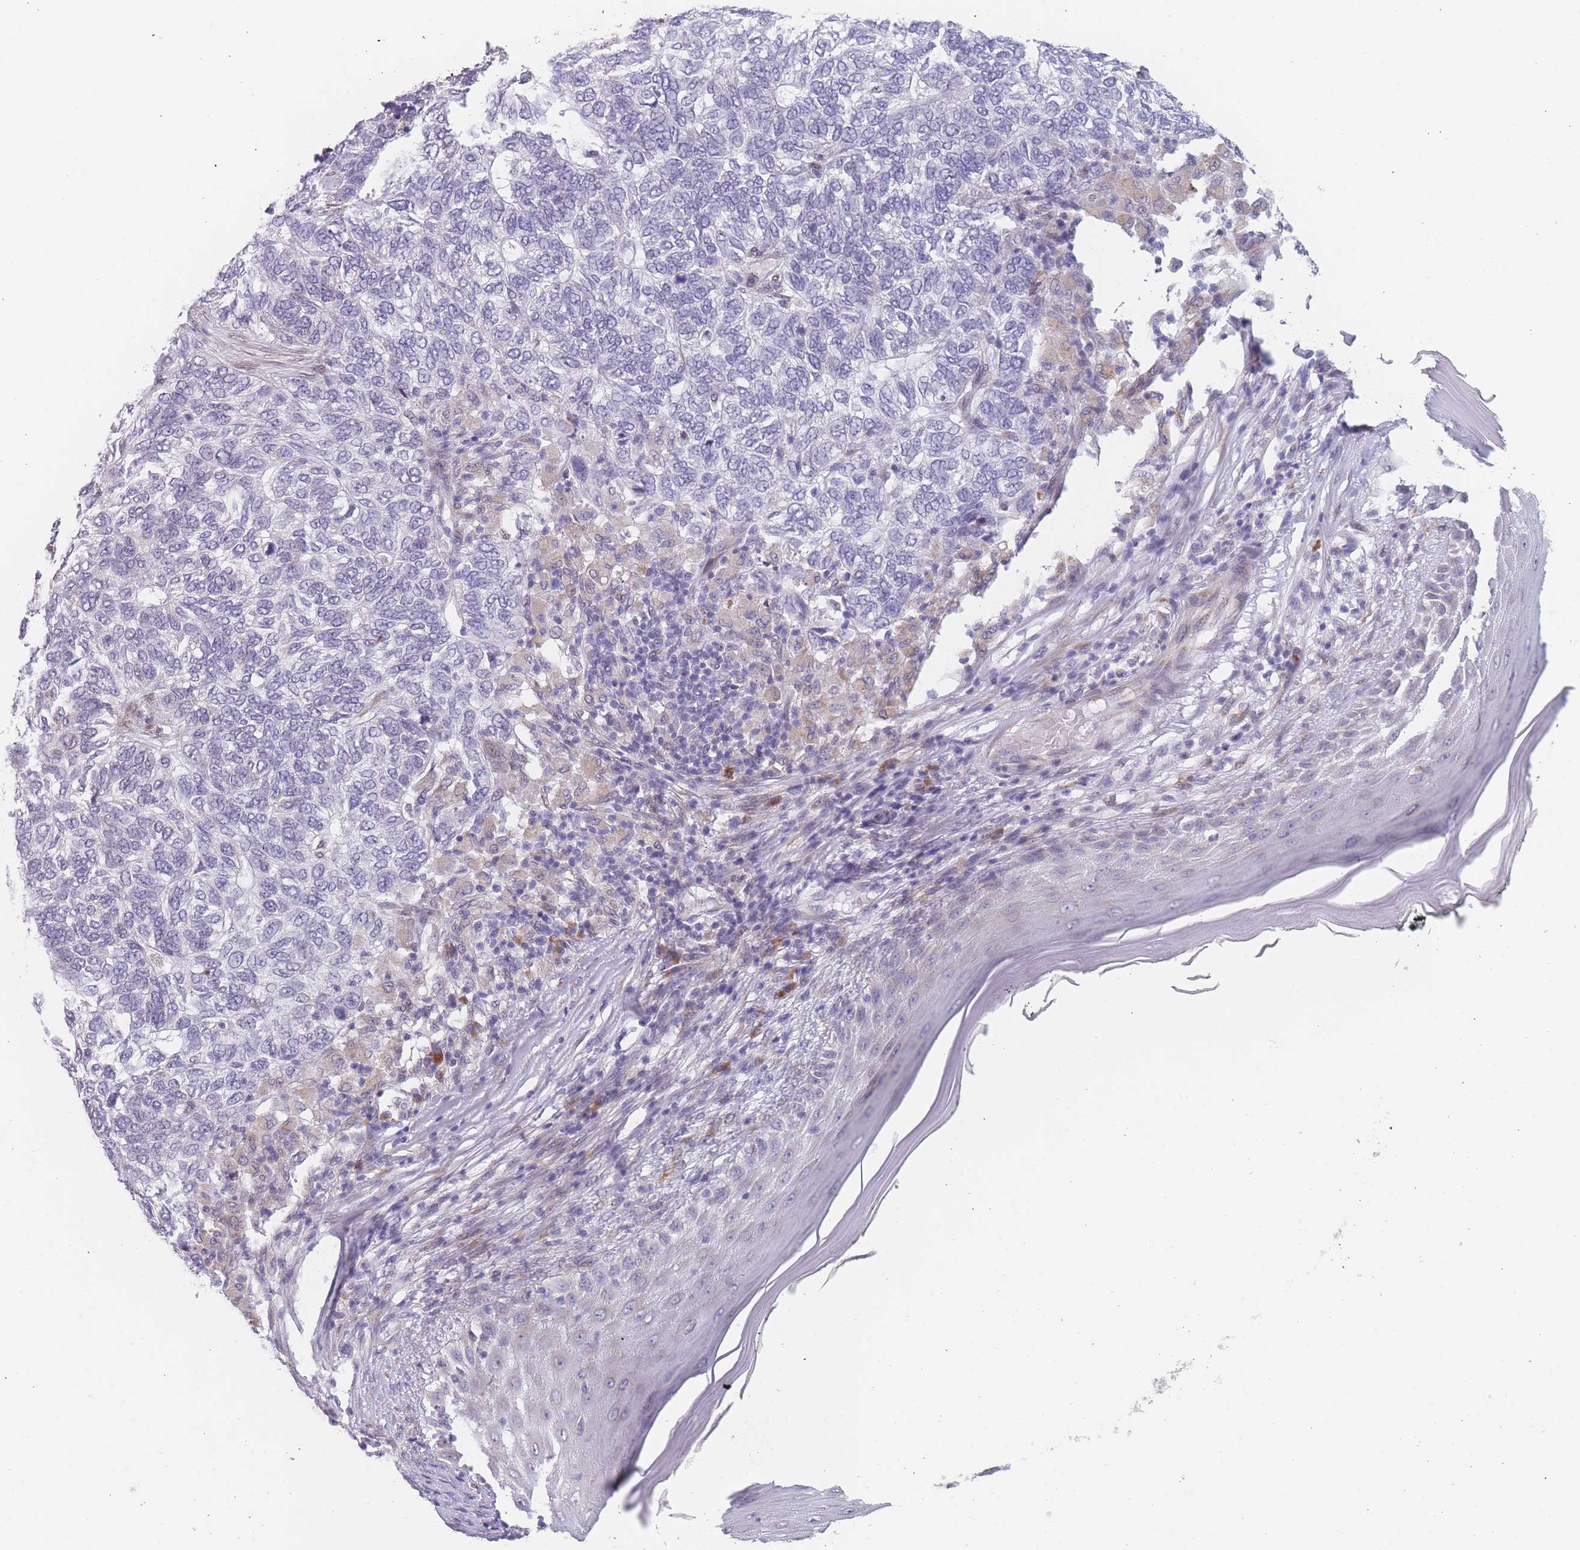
{"staining": {"intensity": "negative", "quantity": "none", "location": "none"}, "tissue": "skin cancer", "cell_type": "Tumor cells", "image_type": "cancer", "snomed": [{"axis": "morphology", "description": "Basal cell carcinoma"}, {"axis": "topography", "description": "Skin"}], "caption": "Human skin cancer stained for a protein using immunohistochemistry (IHC) exhibits no positivity in tumor cells.", "gene": "TMED10", "patient": {"sex": "female", "age": 65}}